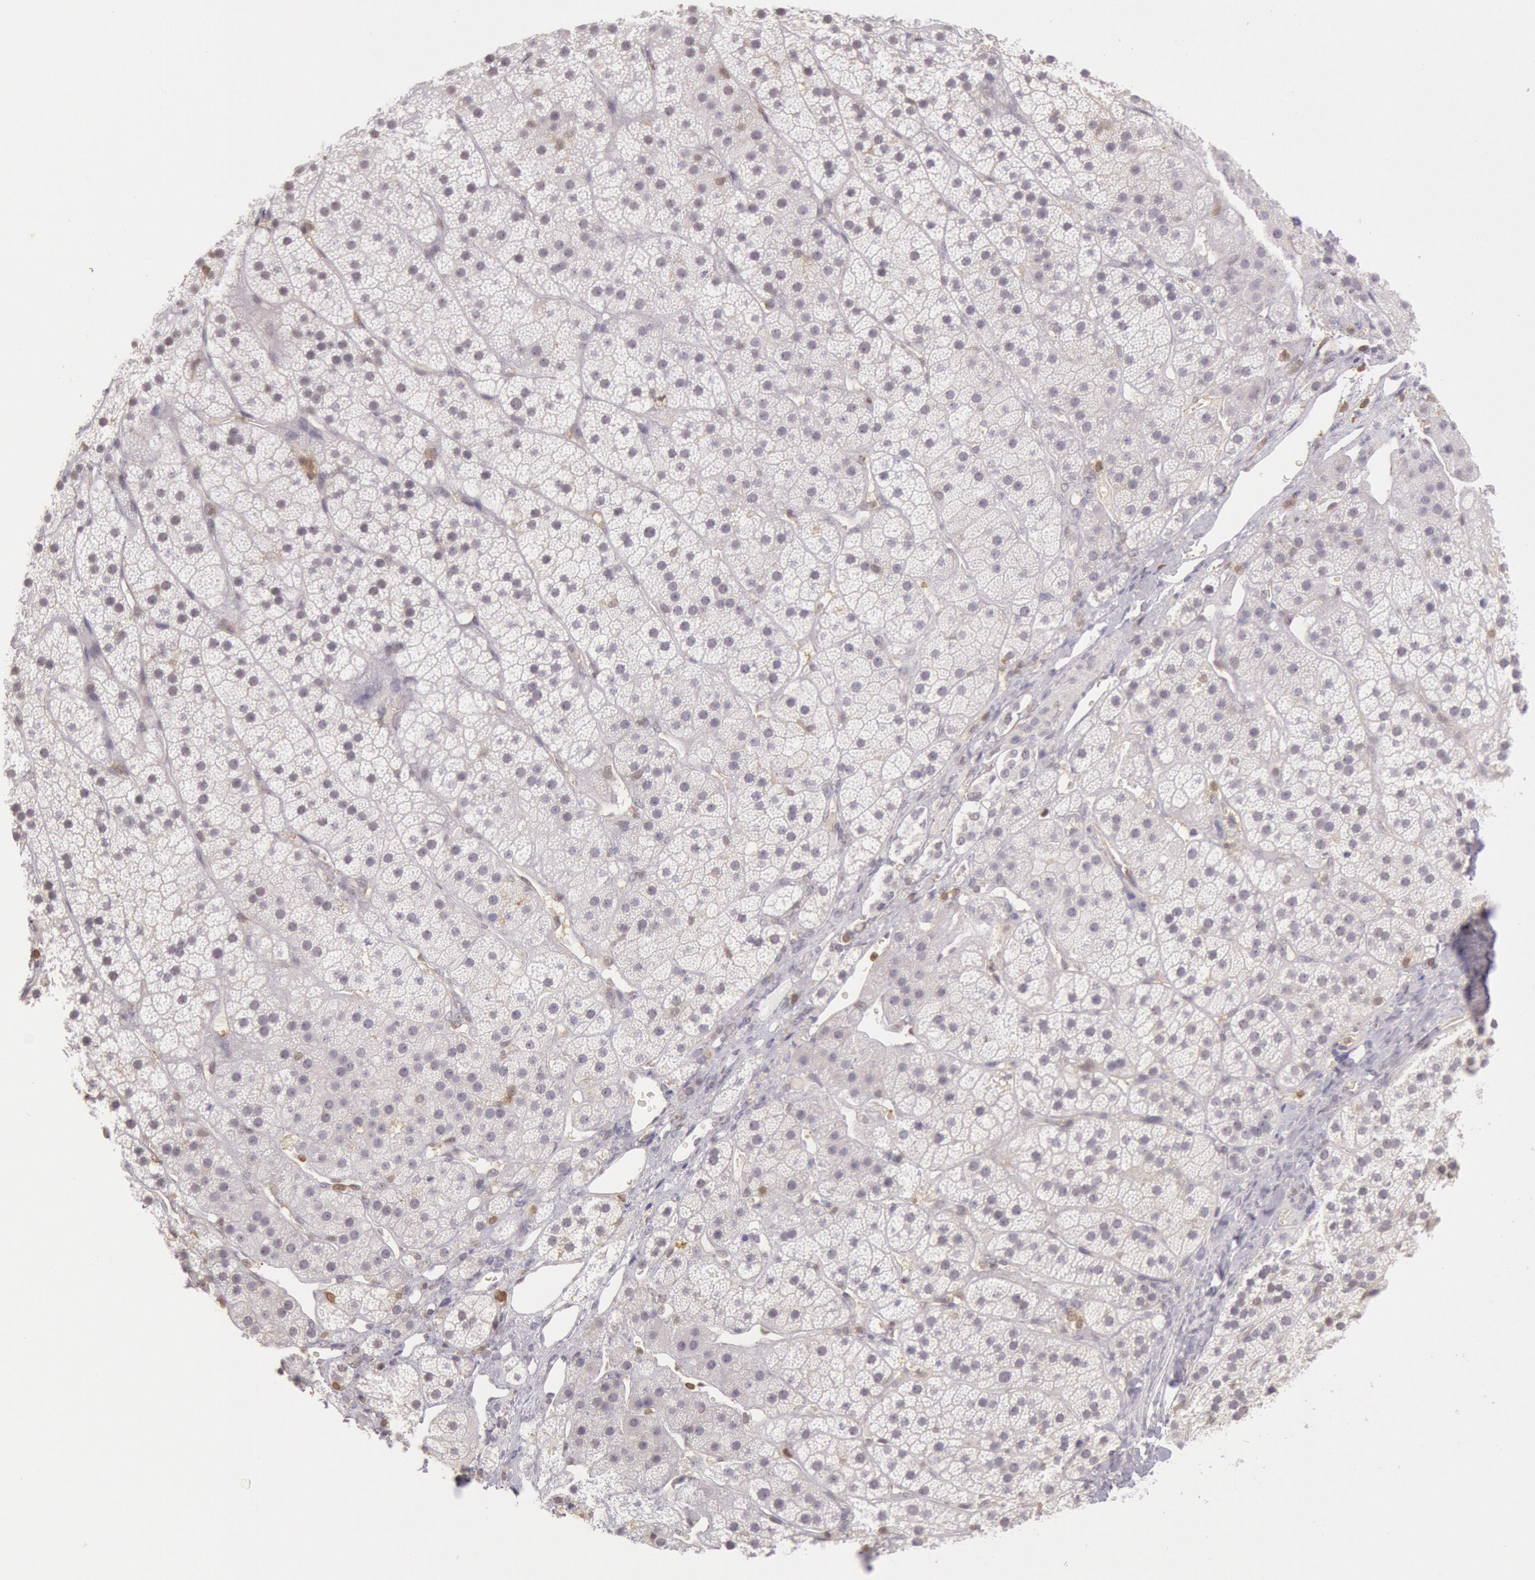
{"staining": {"intensity": "weak", "quantity": "<25%", "location": "cytoplasmic/membranous,nuclear"}, "tissue": "adrenal gland", "cell_type": "Glandular cells", "image_type": "normal", "snomed": [{"axis": "morphology", "description": "Normal tissue, NOS"}, {"axis": "topography", "description": "Adrenal gland"}], "caption": "The photomicrograph exhibits no significant expression in glandular cells of adrenal gland.", "gene": "HIF1A", "patient": {"sex": "female", "age": 44}}